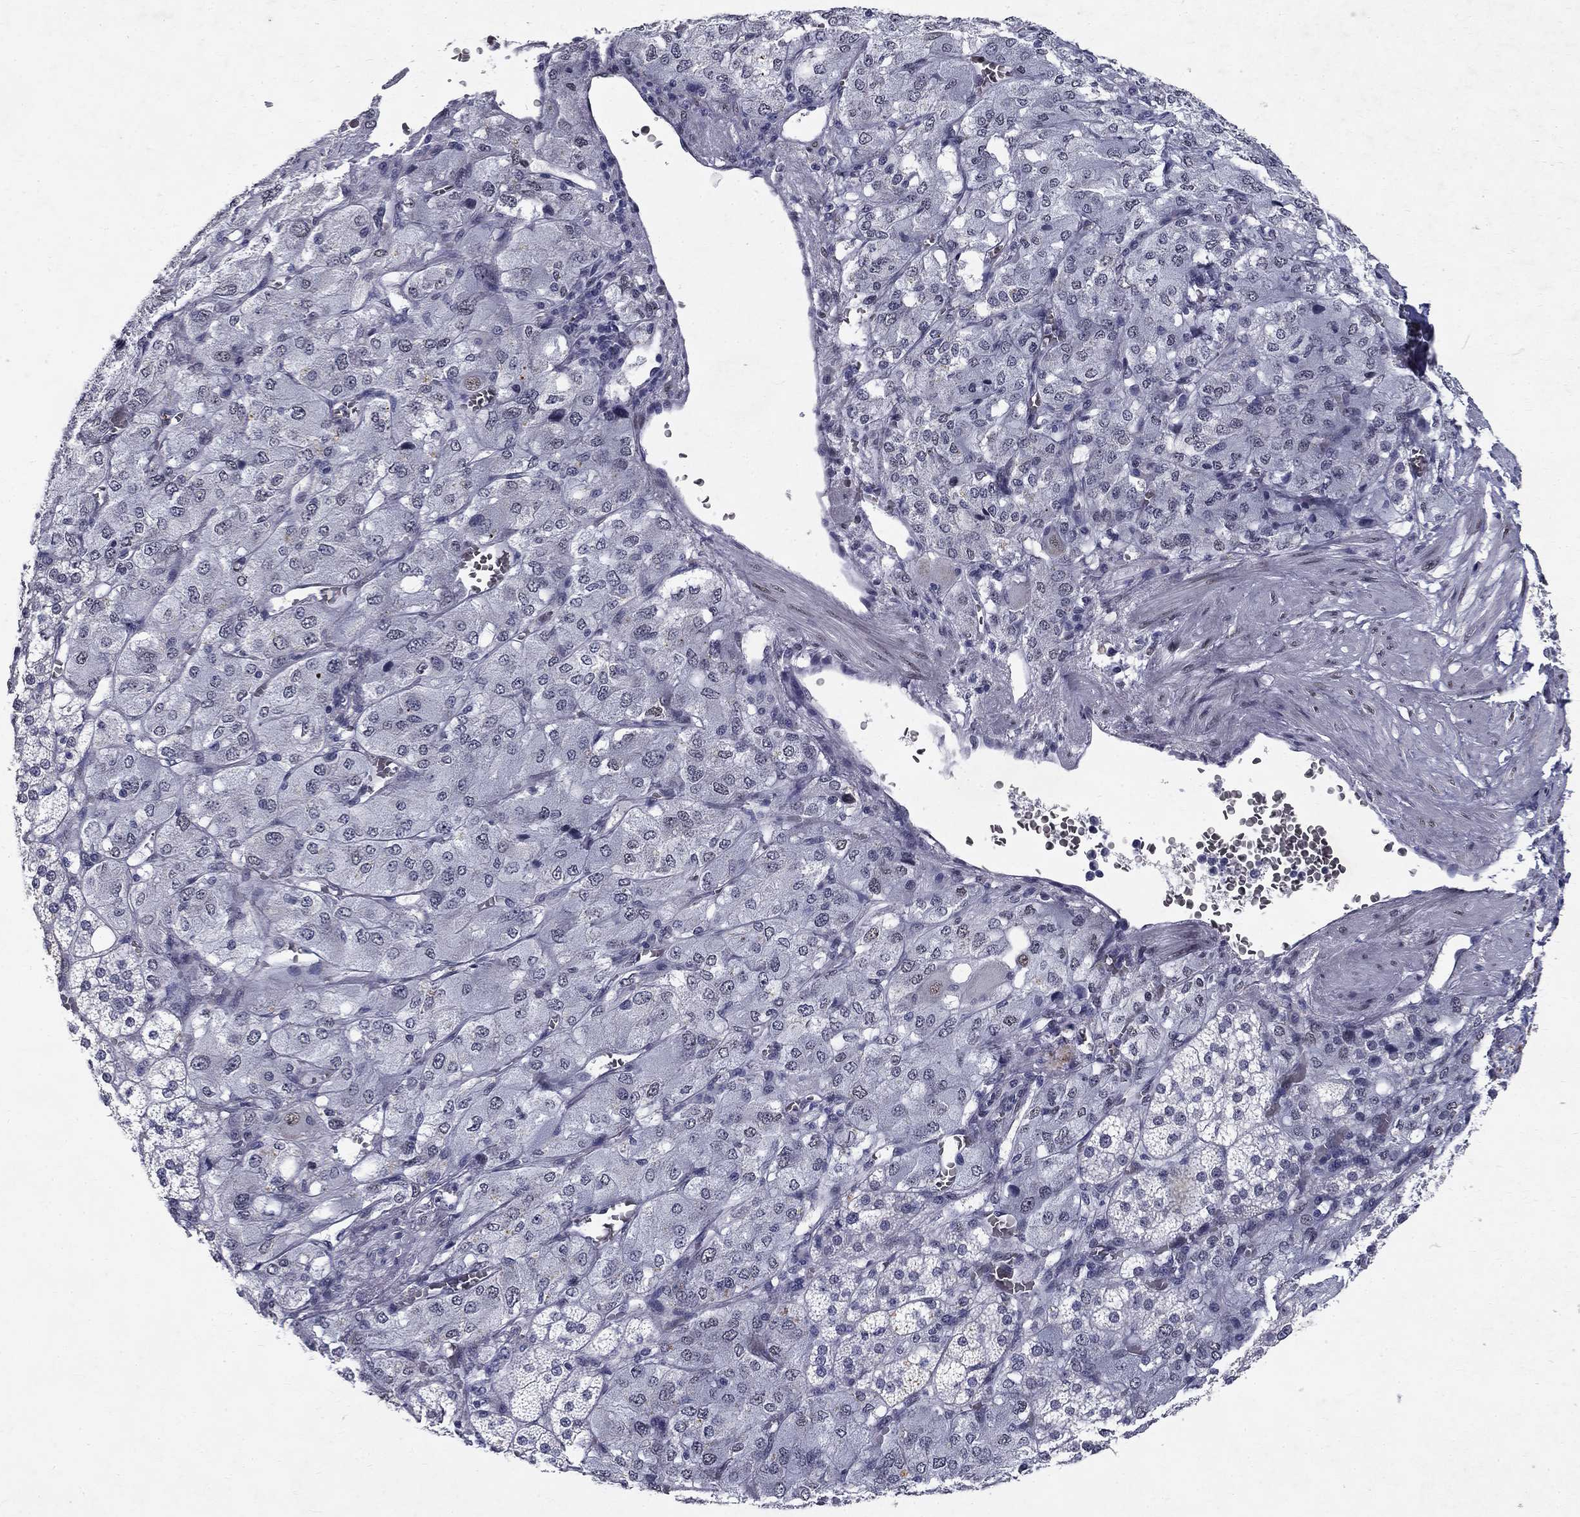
{"staining": {"intensity": "moderate", "quantity": "<25%", "location": "cytoplasmic/membranous"}, "tissue": "adrenal gland", "cell_type": "Glandular cells", "image_type": "normal", "snomed": [{"axis": "morphology", "description": "Normal tissue, NOS"}, {"axis": "topography", "description": "Adrenal gland"}], "caption": "The photomicrograph displays immunohistochemical staining of unremarkable adrenal gland. There is moderate cytoplasmic/membranous positivity is appreciated in approximately <25% of glandular cells.", "gene": "RBFOX1", "patient": {"sex": "female", "age": 60}}